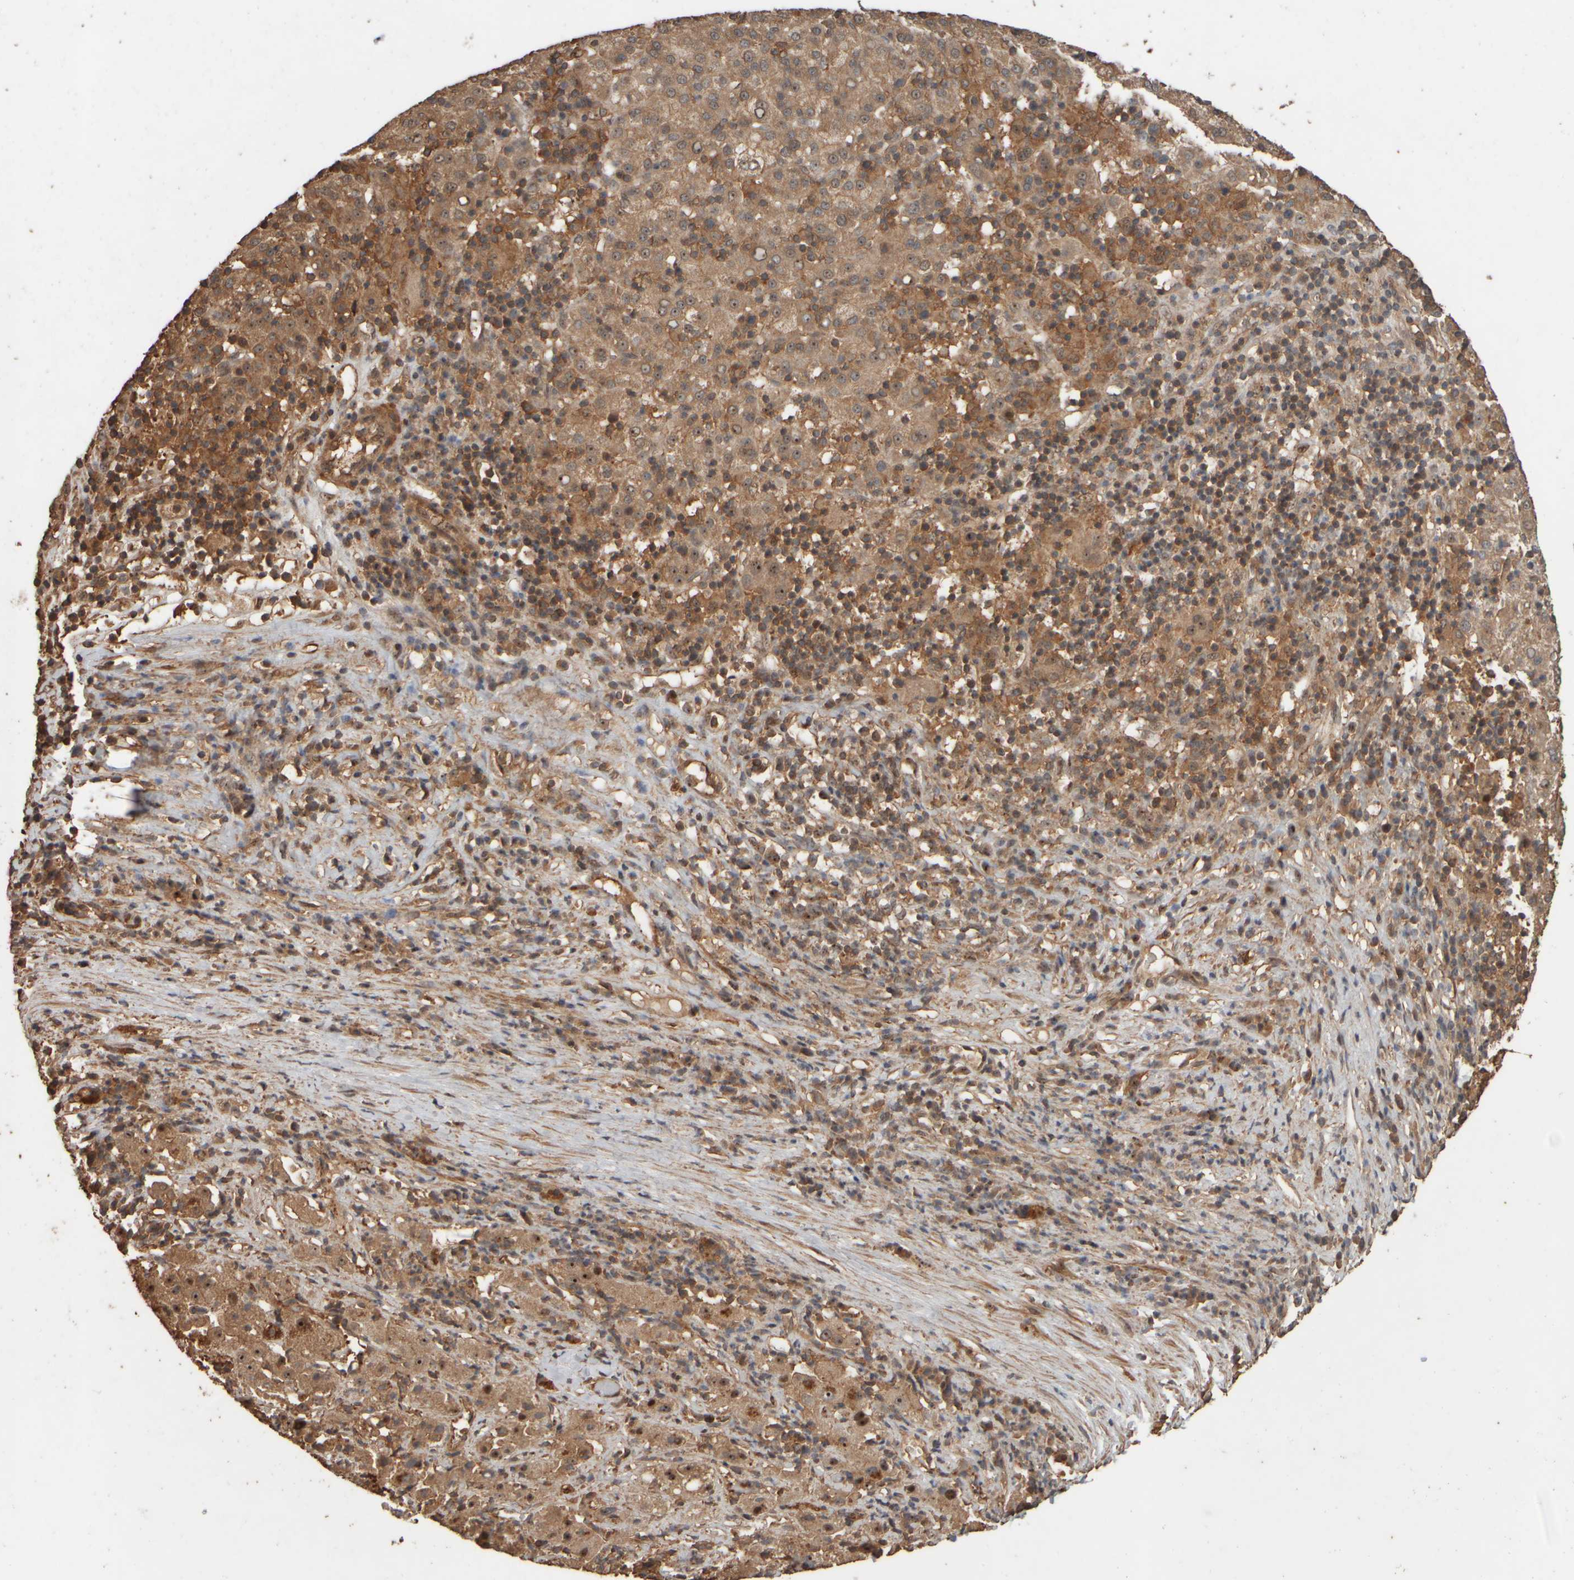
{"staining": {"intensity": "moderate", "quantity": ">75%", "location": "cytoplasmic/membranous,nuclear"}, "tissue": "liver cancer", "cell_type": "Tumor cells", "image_type": "cancer", "snomed": [{"axis": "morphology", "description": "Carcinoma, Hepatocellular, NOS"}, {"axis": "topography", "description": "Liver"}], "caption": "There is medium levels of moderate cytoplasmic/membranous and nuclear positivity in tumor cells of hepatocellular carcinoma (liver), as demonstrated by immunohistochemical staining (brown color).", "gene": "SPHK1", "patient": {"sex": "female", "age": 58}}